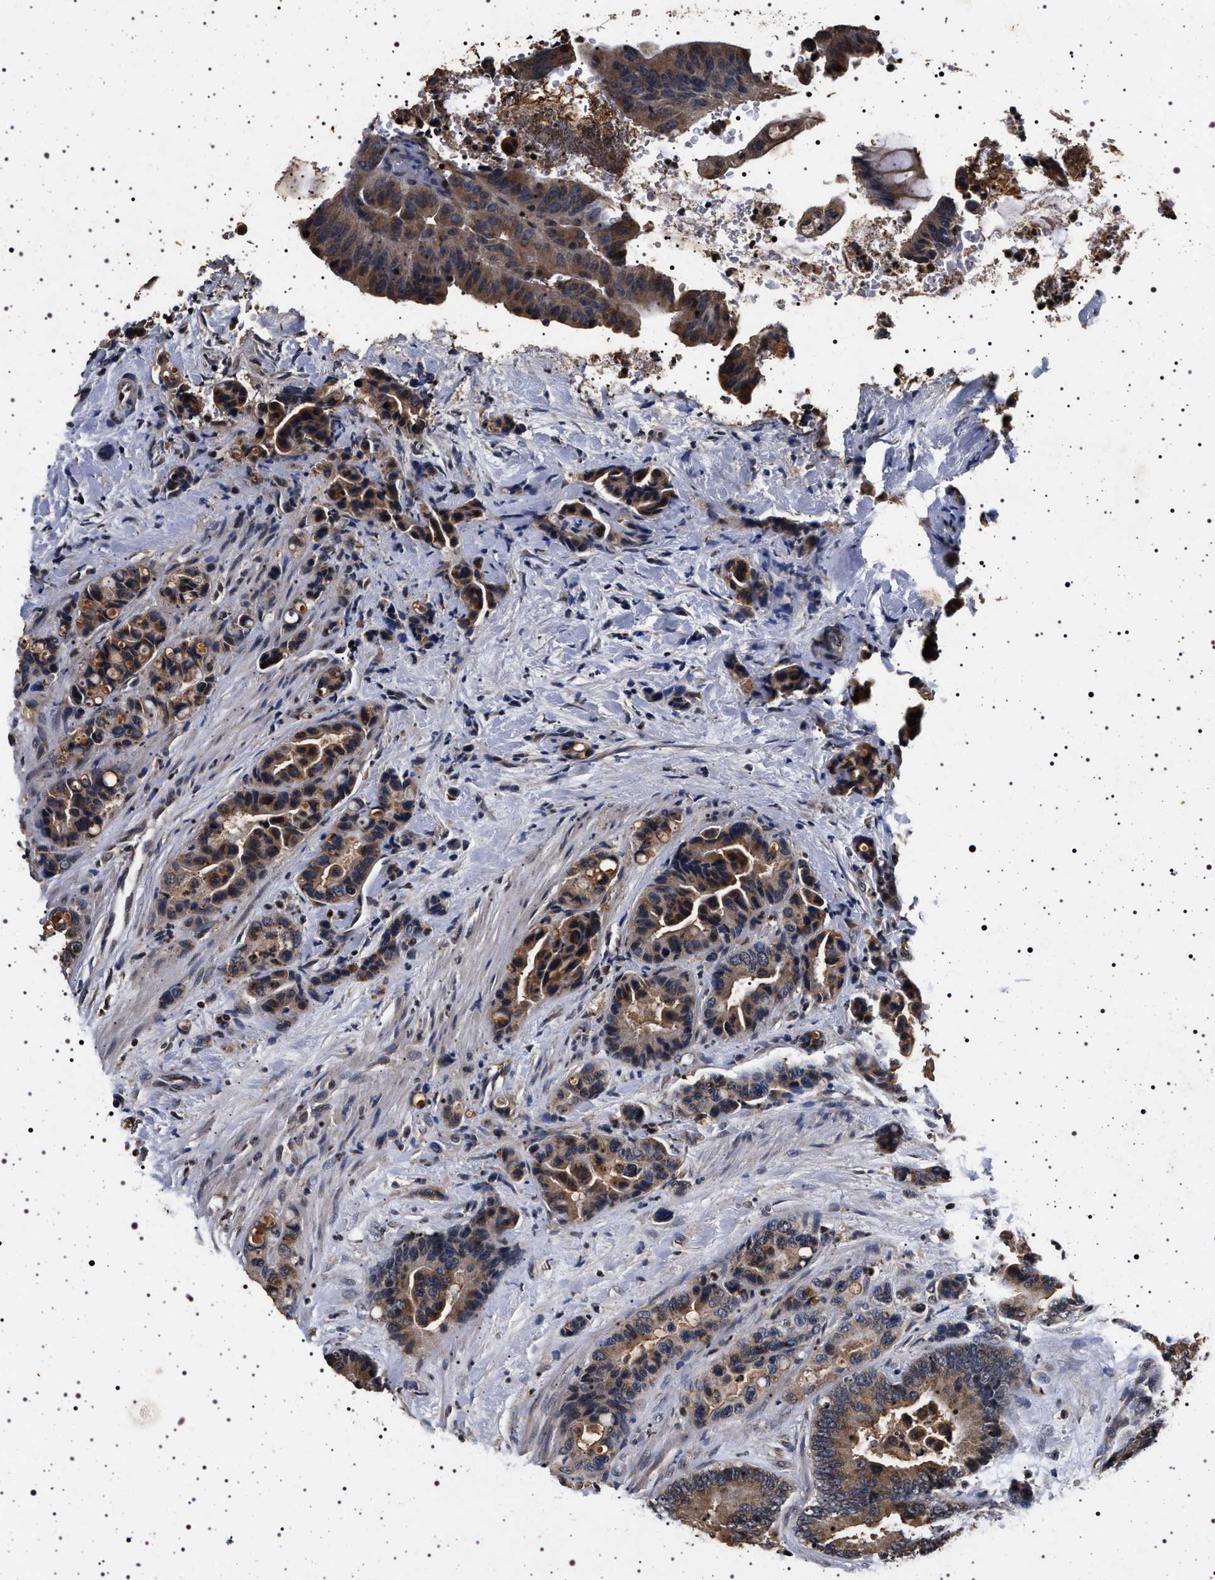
{"staining": {"intensity": "weak", "quantity": ">75%", "location": "cytoplasmic/membranous"}, "tissue": "colorectal cancer", "cell_type": "Tumor cells", "image_type": "cancer", "snomed": [{"axis": "morphology", "description": "Normal tissue, NOS"}, {"axis": "morphology", "description": "Adenocarcinoma, NOS"}, {"axis": "topography", "description": "Colon"}], "caption": "Immunohistochemistry (IHC) staining of colorectal cancer, which reveals low levels of weak cytoplasmic/membranous expression in about >75% of tumor cells indicating weak cytoplasmic/membranous protein staining. The staining was performed using DAB (3,3'-diaminobenzidine) (brown) for protein detection and nuclei were counterstained in hematoxylin (blue).", "gene": "CDKN1B", "patient": {"sex": "male", "age": 82}}